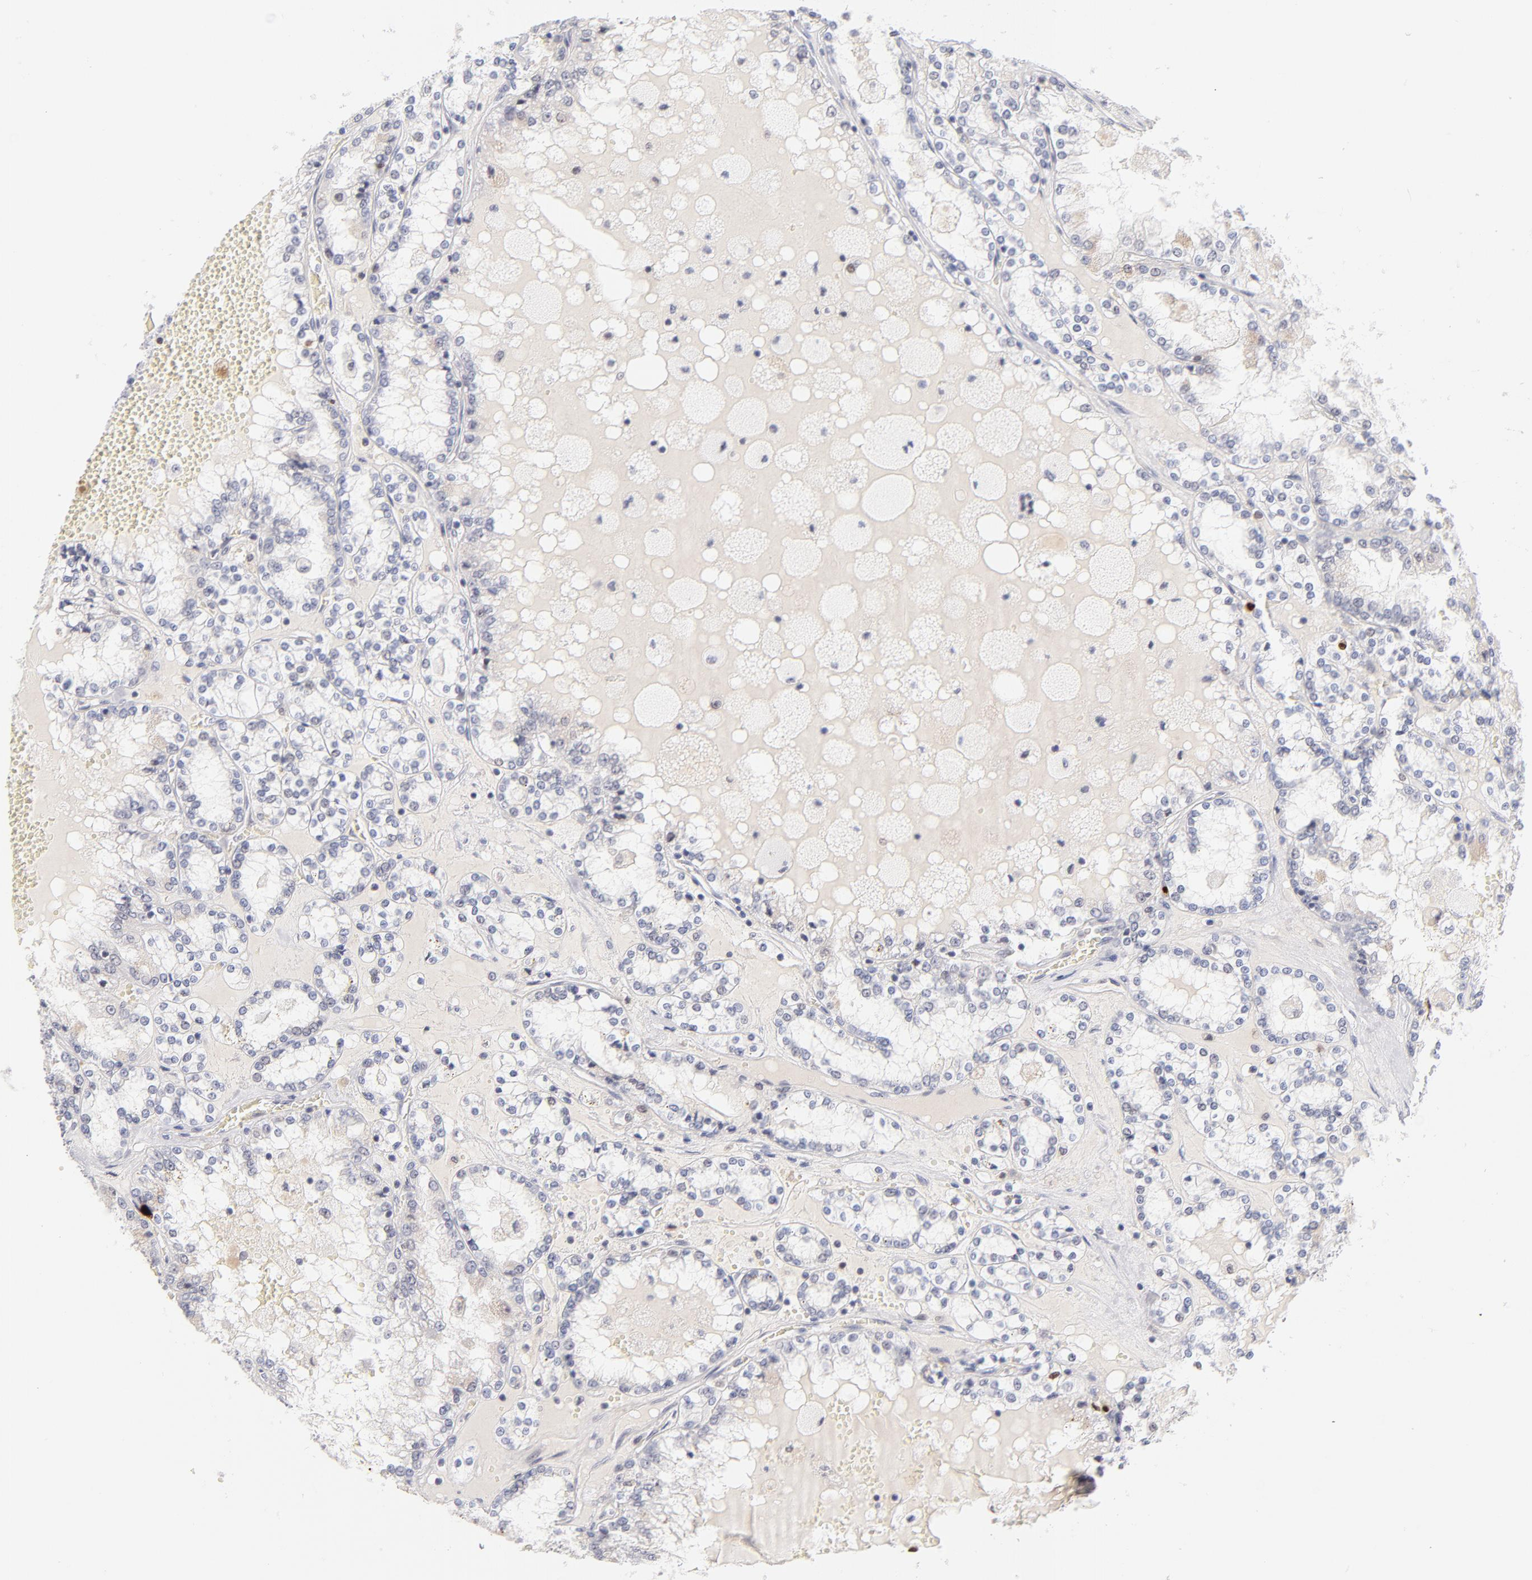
{"staining": {"intensity": "weak", "quantity": "<25%", "location": "cytoplasmic/membranous"}, "tissue": "renal cancer", "cell_type": "Tumor cells", "image_type": "cancer", "snomed": [{"axis": "morphology", "description": "Adenocarcinoma, NOS"}, {"axis": "topography", "description": "Kidney"}], "caption": "Immunohistochemistry photomicrograph of human renal cancer (adenocarcinoma) stained for a protein (brown), which displays no expression in tumor cells.", "gene": "PARP1", "patient": {"sex": "female", "age": 56}}